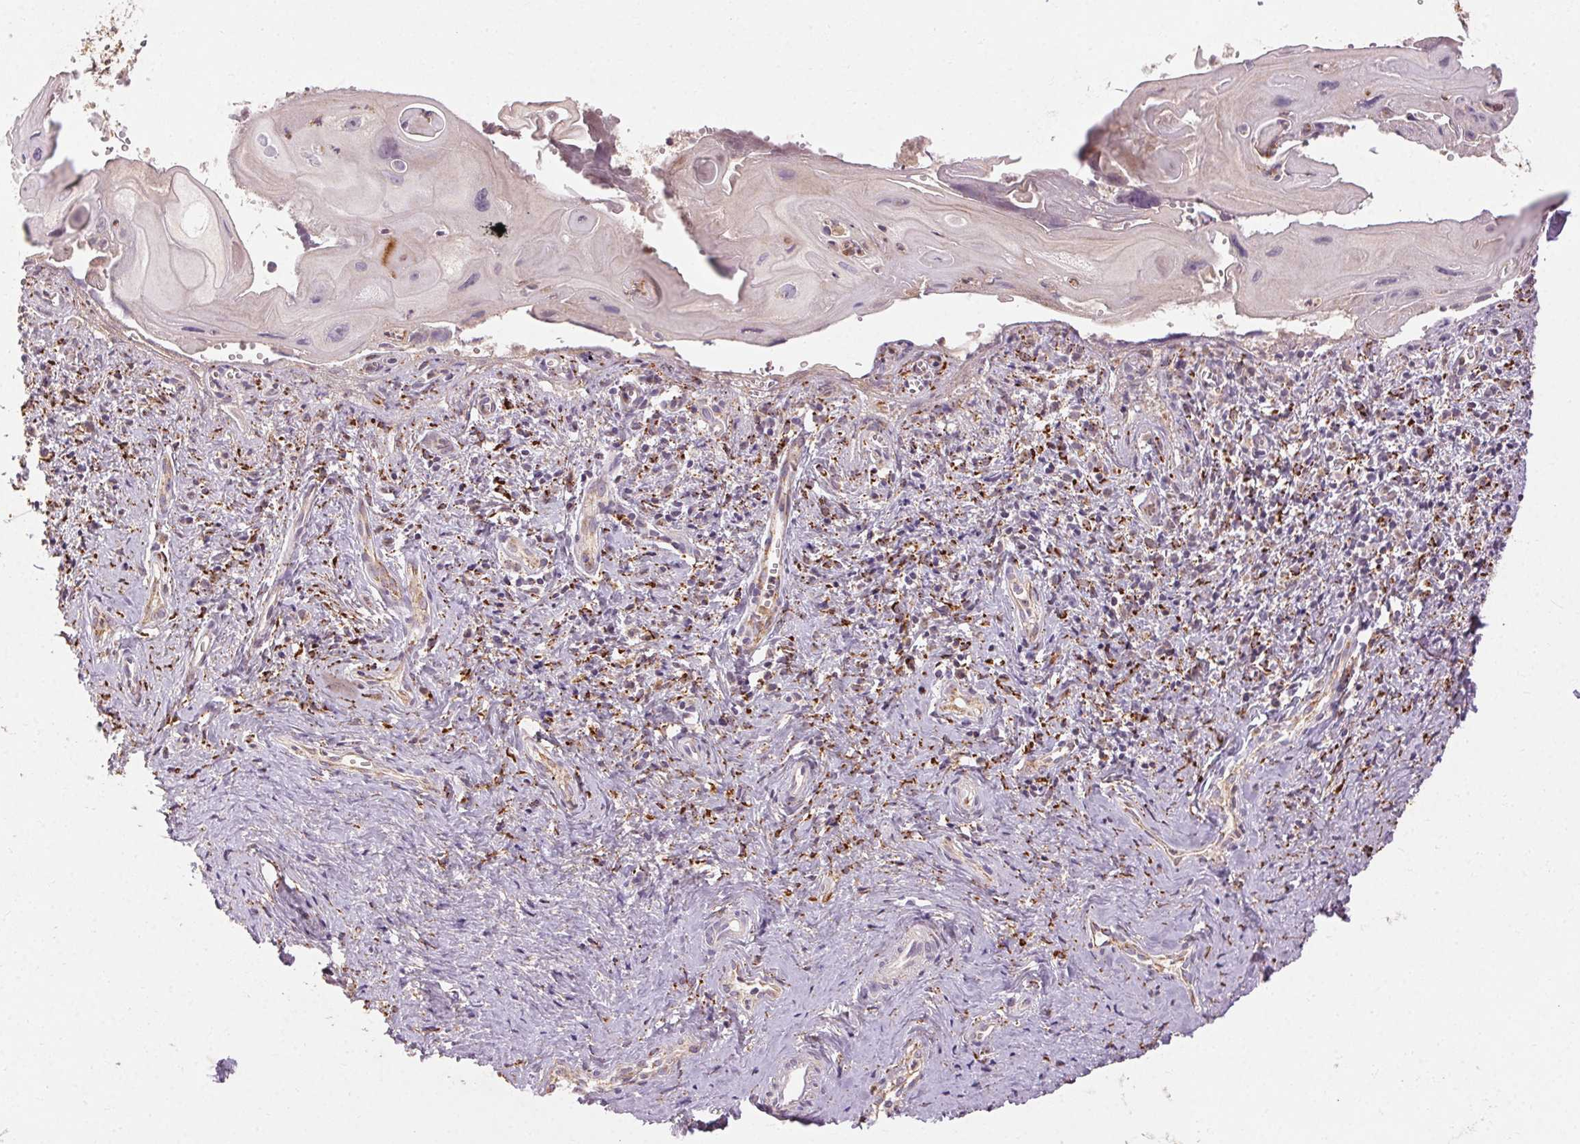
{"staining": {"intensity": "negative", "quantity": "none", "location": "none"}, "tissue": "cervical cancer", "cell_type": "Tumor cells", "image_type": "cancer", "snomed": [{"axis": "morphology", "description": "Squamous cell carcinoma, NOS"}, {"axis": "topography", "description": "Cervix"}], "caption": "The photomicrograph exhibits no staining of tumor cells in cervical squamous cell carcinoma.", "gene": "REP15", "patient": {"sex": "female", "age": 30}}